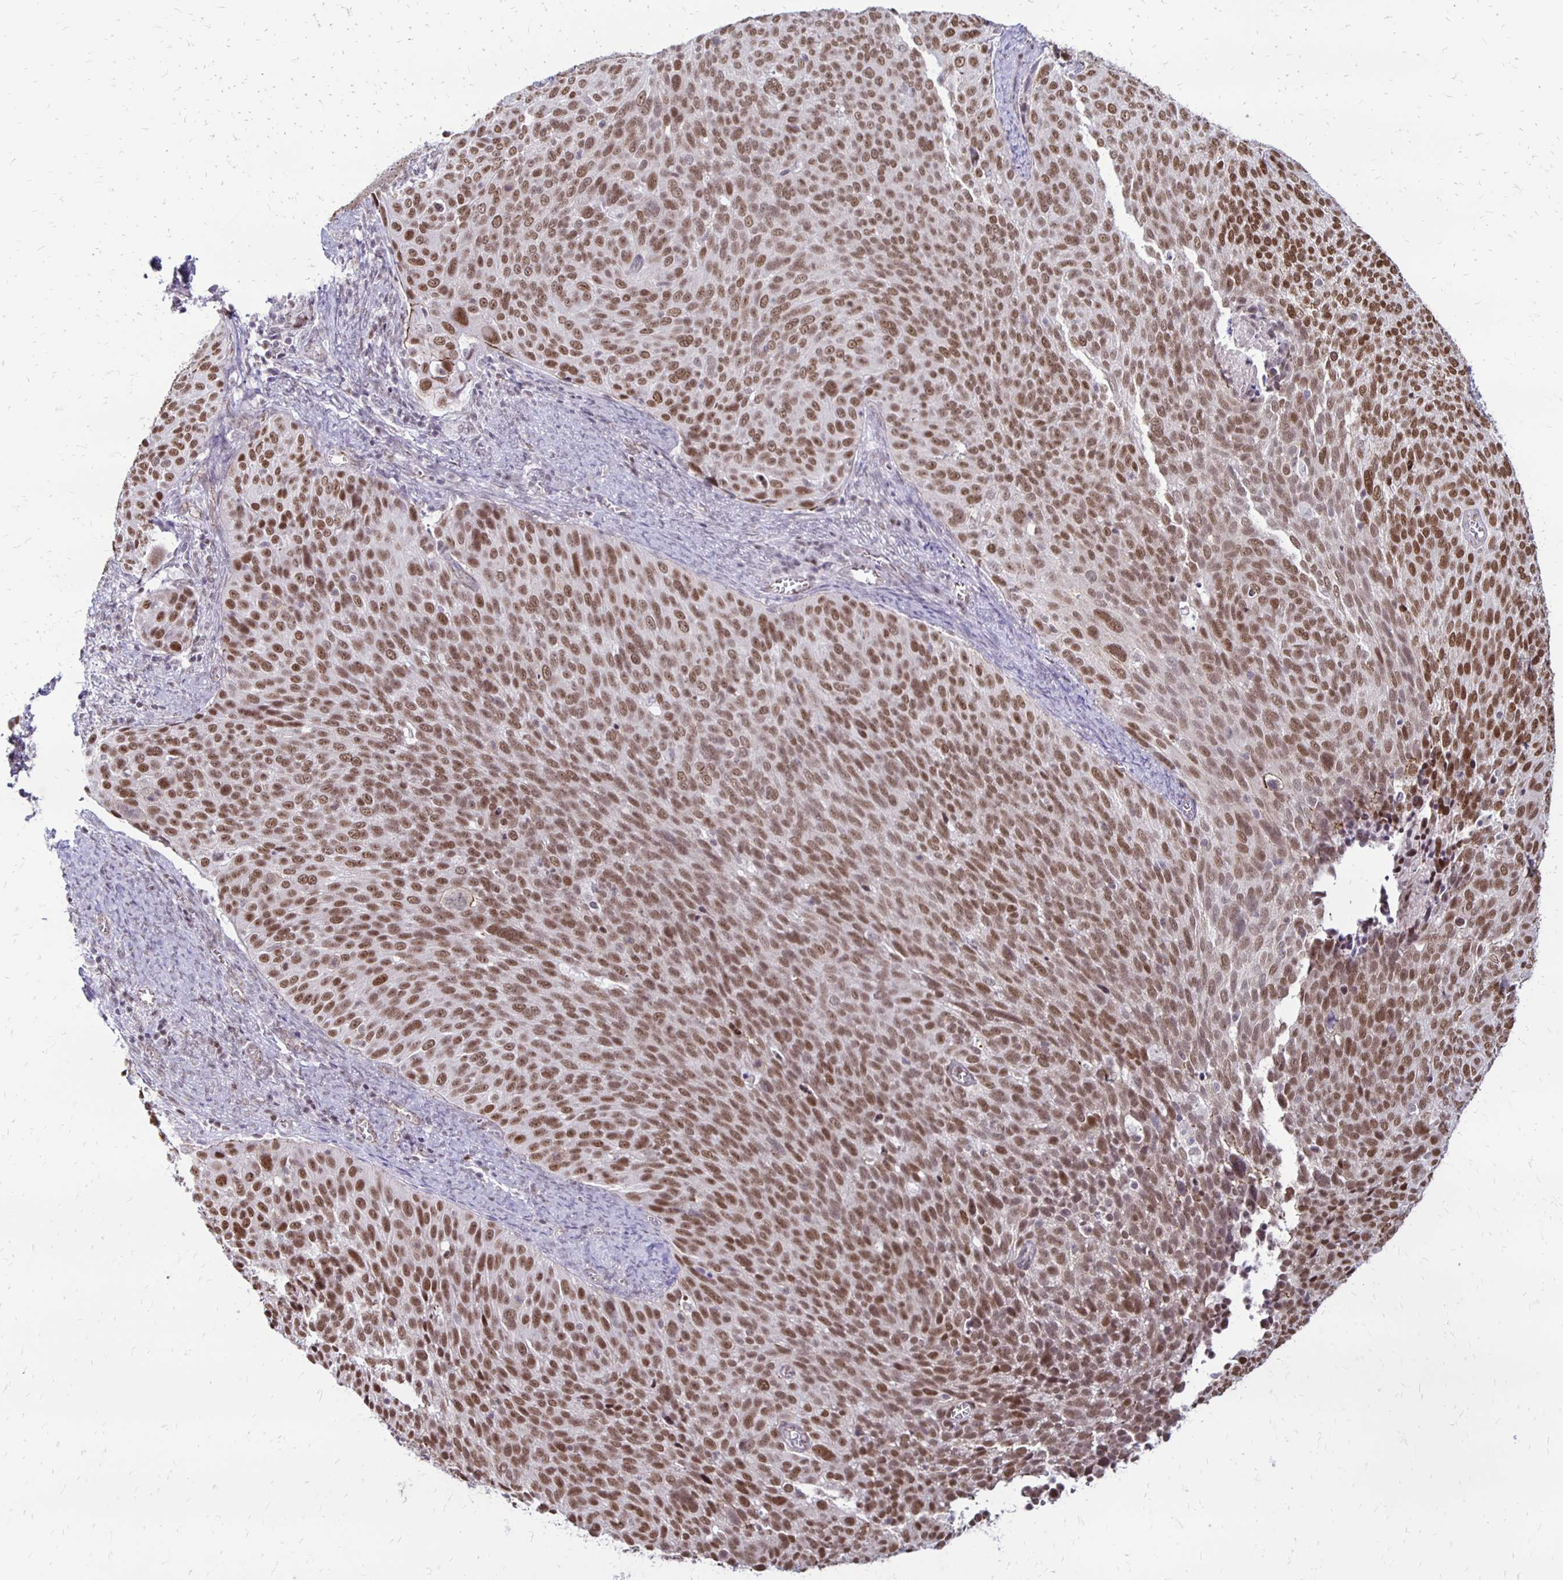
{"staining": {"intensity": "moderate", "quantity": ">75%", "location": "nuclear"}, "tissue": "cervical cancer", "cell_type": "Tumor cells", "image_type": "cancer", "snomed": [{"axis": "morphology", "description": "Squamous cell carcinoma, NOS"}, {"axis": "topography", "description": "Cervix"}], "caption": "This histopathology image shows immunohistochemistry staining of human squamous cell carcinoma (cervical), with medium moderate nuclear positivity in approximately >75% of tumor cells.", "gene": "DDB2", "patient": {"sex": "female", "age": 39}}